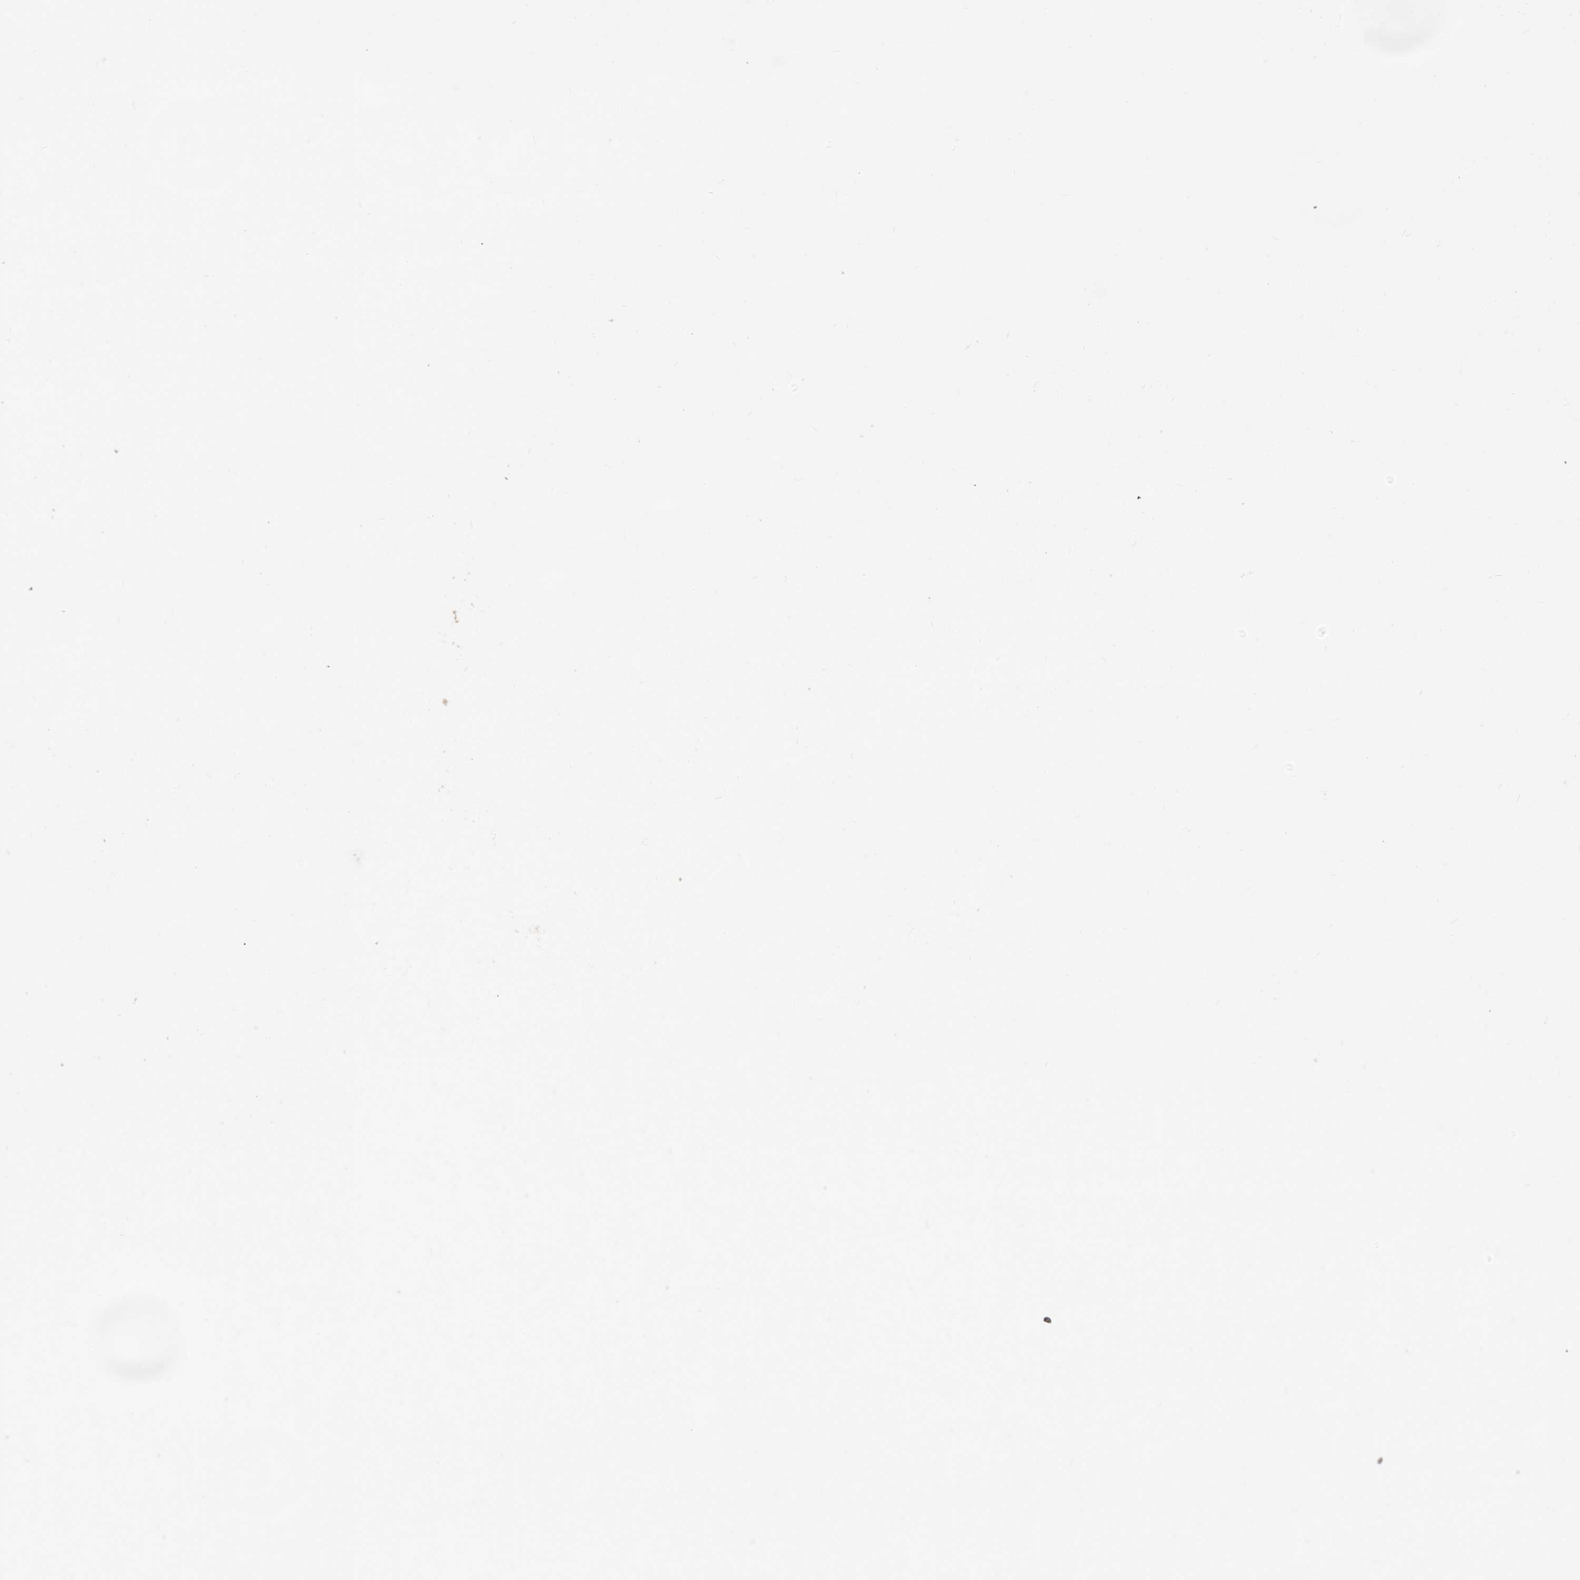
{"staining": {"intensity": "weak", "quantity": "<25%", "location": "cytoplasmic/membranous"}, "tissue": "lung cancer", "cell_type": "Tumor cells", "image_type": "cancer", "snomed": [{"axis": "morphology", "description": "Squamous cell carcinoma, NOS"}, {"axis": "topography", "description": "Lung"}], "caption": "Lung cancer (squamous cell carcinoma) was stained to show a protein in brown. There is no significant expression in tumor cells.", "gene": "ENAH", "patient": {"sex": "female", "age": 47}}